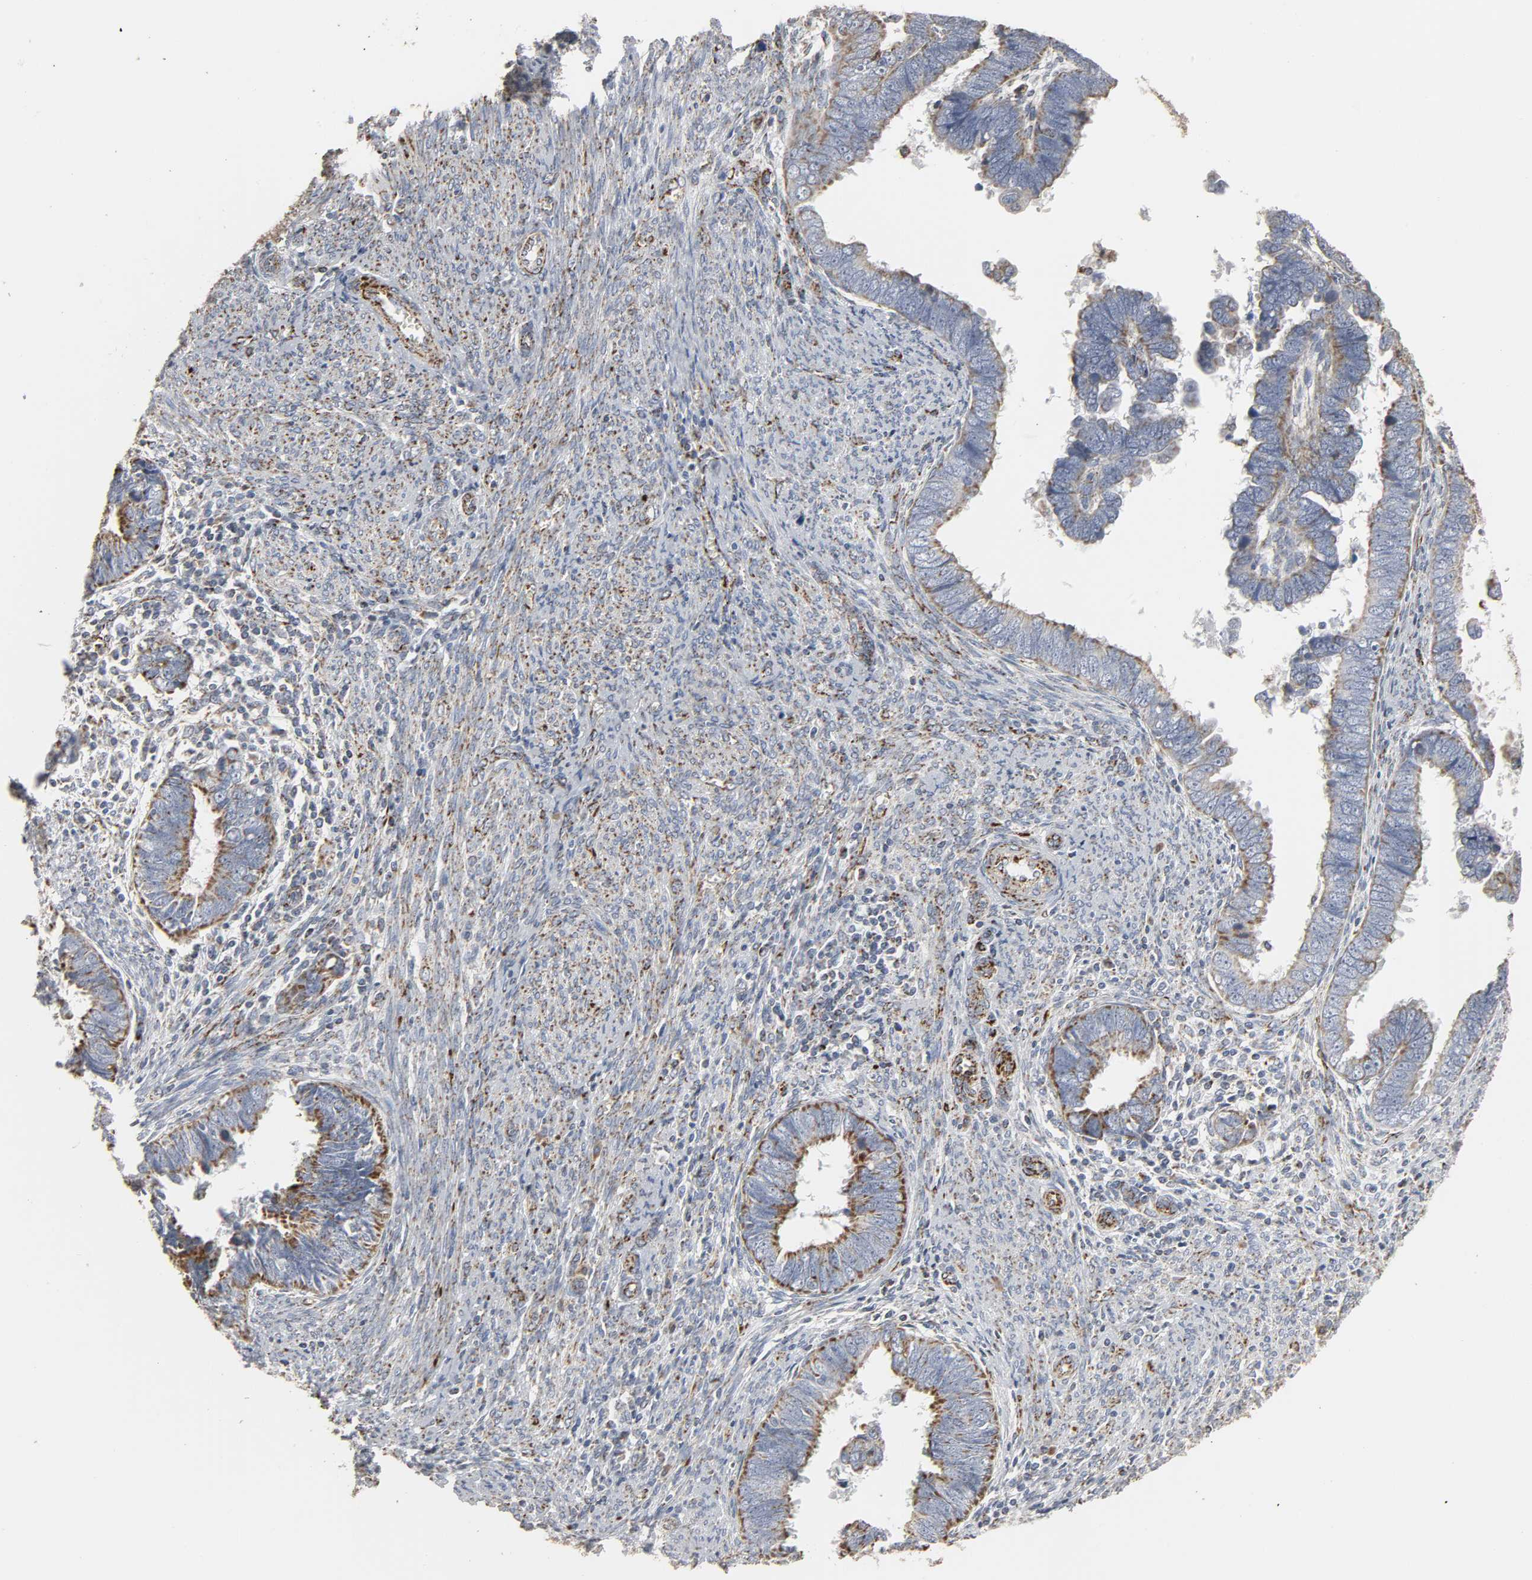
{"staining": {"intensity": "moderate", "quantity": "25%-75%", "location": "cytoplasmic/membranous"}, "tissue": "endometrial cancer", "cell_type": "Tumor cells", "image_type": "cancer", "snomed": [{"axis": "morphology", "description": "Adenocarcinoma, NOS"}, {"axis": "topography", "description": "Endometrium"}], "caption": "IHC of adenocarcinoma (endometrial) reveals medium levels of moderate cytoplasmic/membranous positivity in about 25%-75% of tumor cells.", "gene": "ACAT1", "patient": {"sex": "female", "age": 75}}